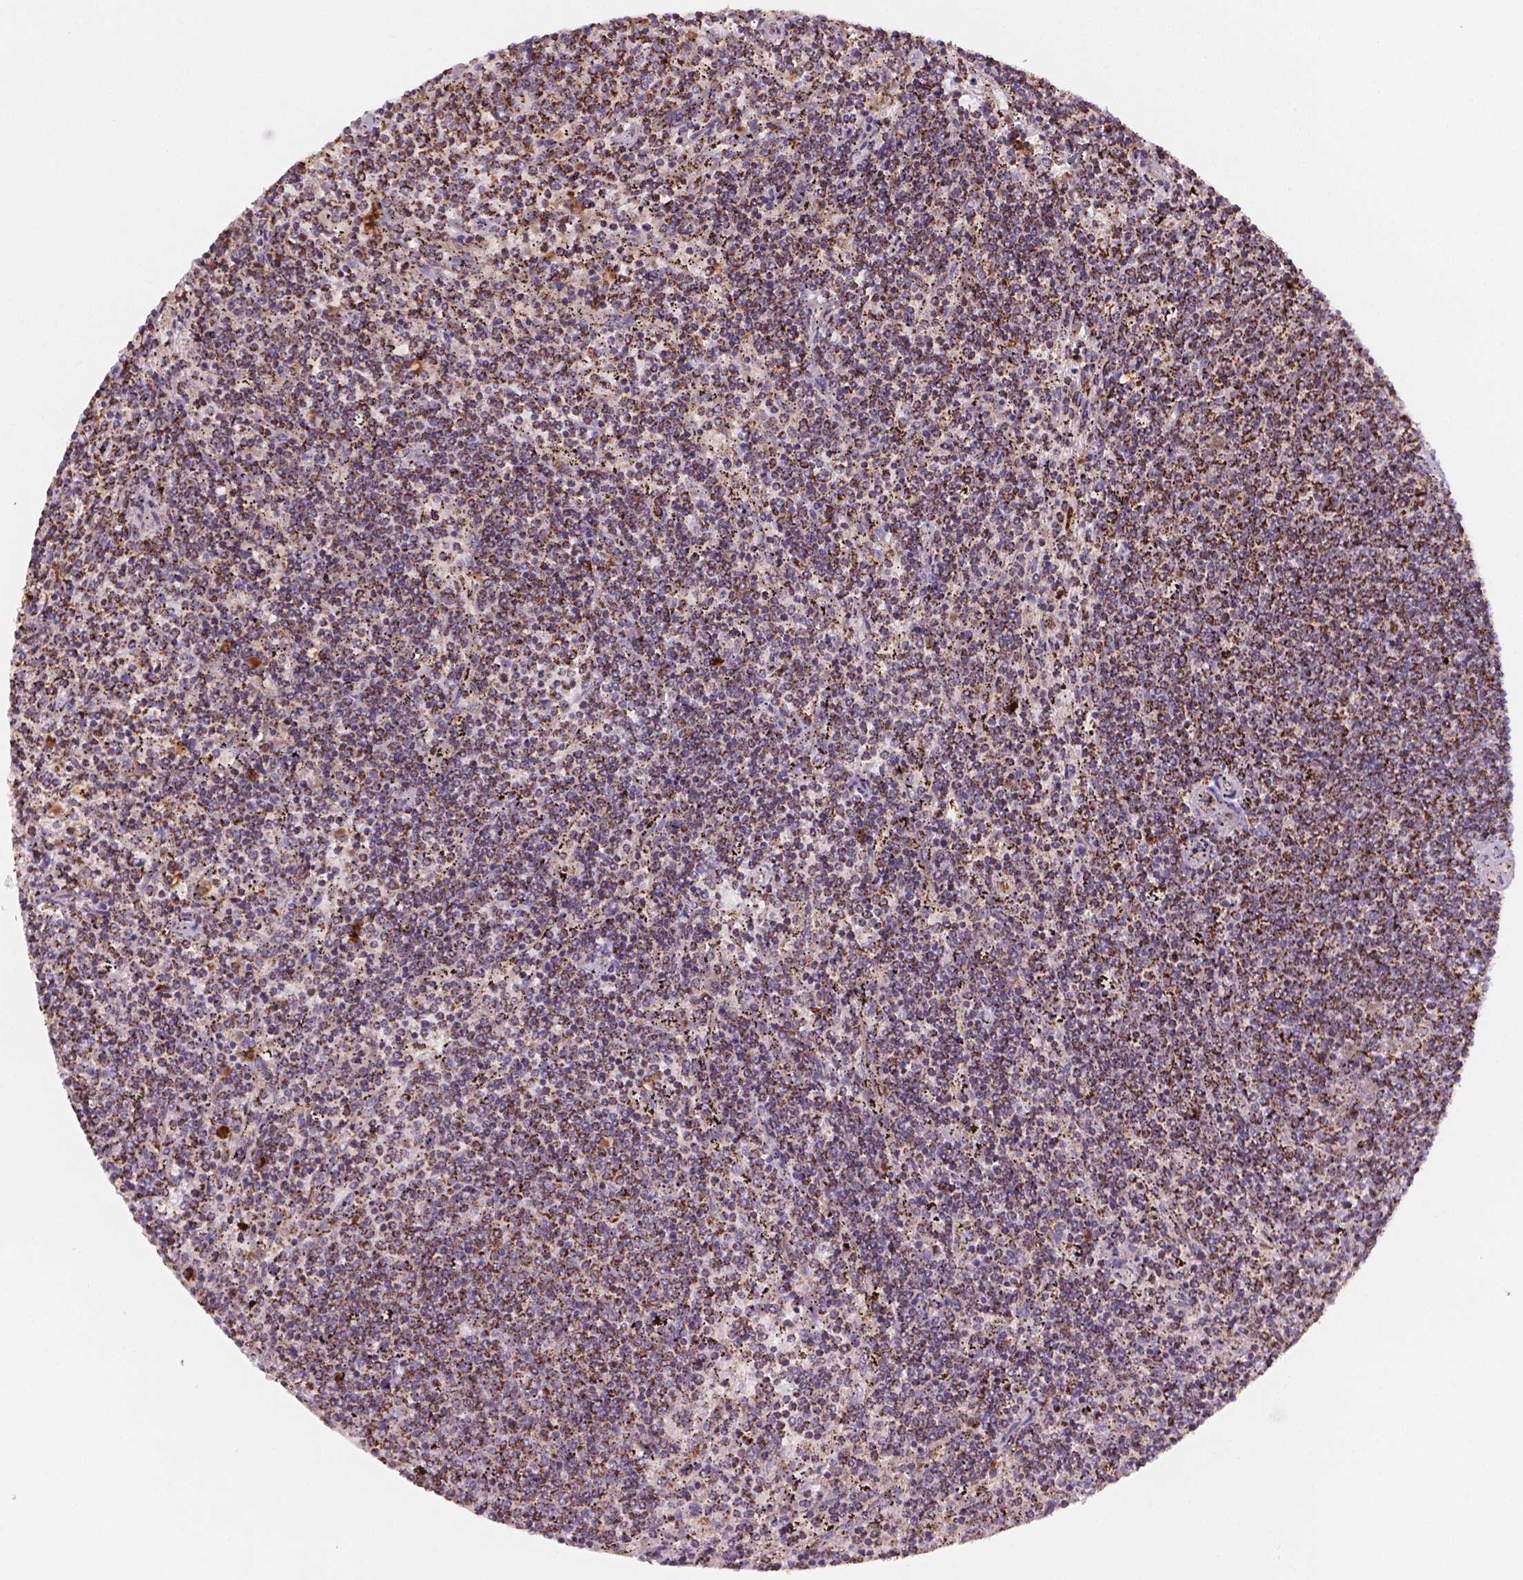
{"staining": {"intensity": "strong", "quantity": ">75%", "location": "cytoplasmic/membranous"}, "tissue": "lymphoma", "cell_type": "Tumor cells", "image_type": "cancer", "snomed": [{"axis": "morphology", "description": "Malignant lymphoma, non-Hodgkin's type, Low grade"}, {"axis": "topography", "description": "Spleen"}], "caption": "High-power microscopy captured an immunohistochemistry photomicrograph of low-grade malignant lymphoma, non-Hodgkin's type, revealing strong cytoplasmic/membranous staining in approximately >75% of tumor cells.", "gene": "PIBF1", "patient": {"sex": "female", "age": 50}}